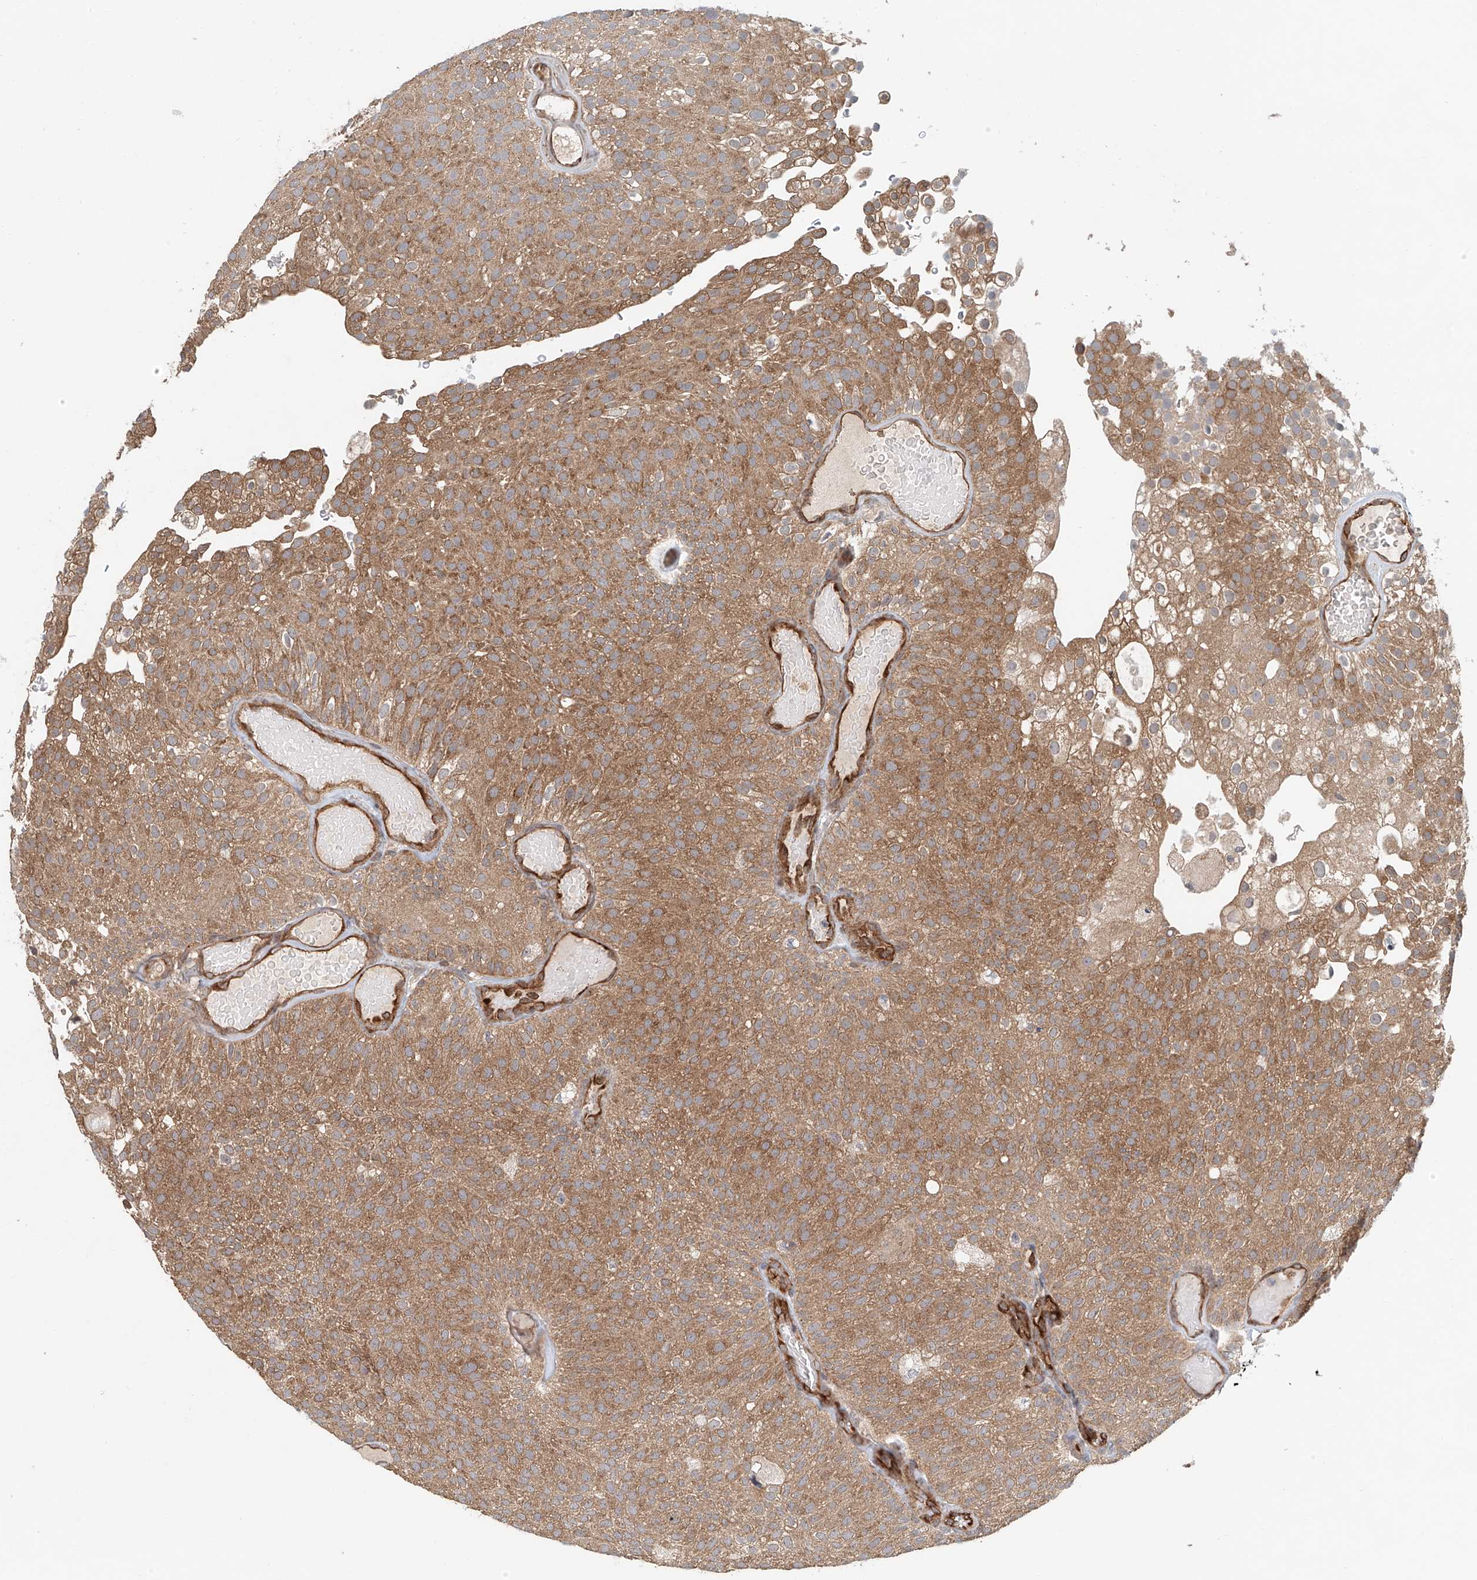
{"staining": {"intensity": "moderate", "quantity": ">75%", "location": "cytoplasmic/membranous"}, "tissue": "urothelial cancer", "cell_type": "Tumor cells", "image_type": "cancer", "snomed": [{"axis": "morphology", "description": "Urothelial carcinoma, Low grade"}, {"axis": "topography", "description": "Urinary bladder"}], "caption": "Moderate cytoplasmic/membranous staining for a protein is present in about >75% of tumor cells of low-grade urothelial carcinoma using immunohistochemistry (IHC).", "gene": "FRYL", "patient": {"sex": "male", "age": 78}}